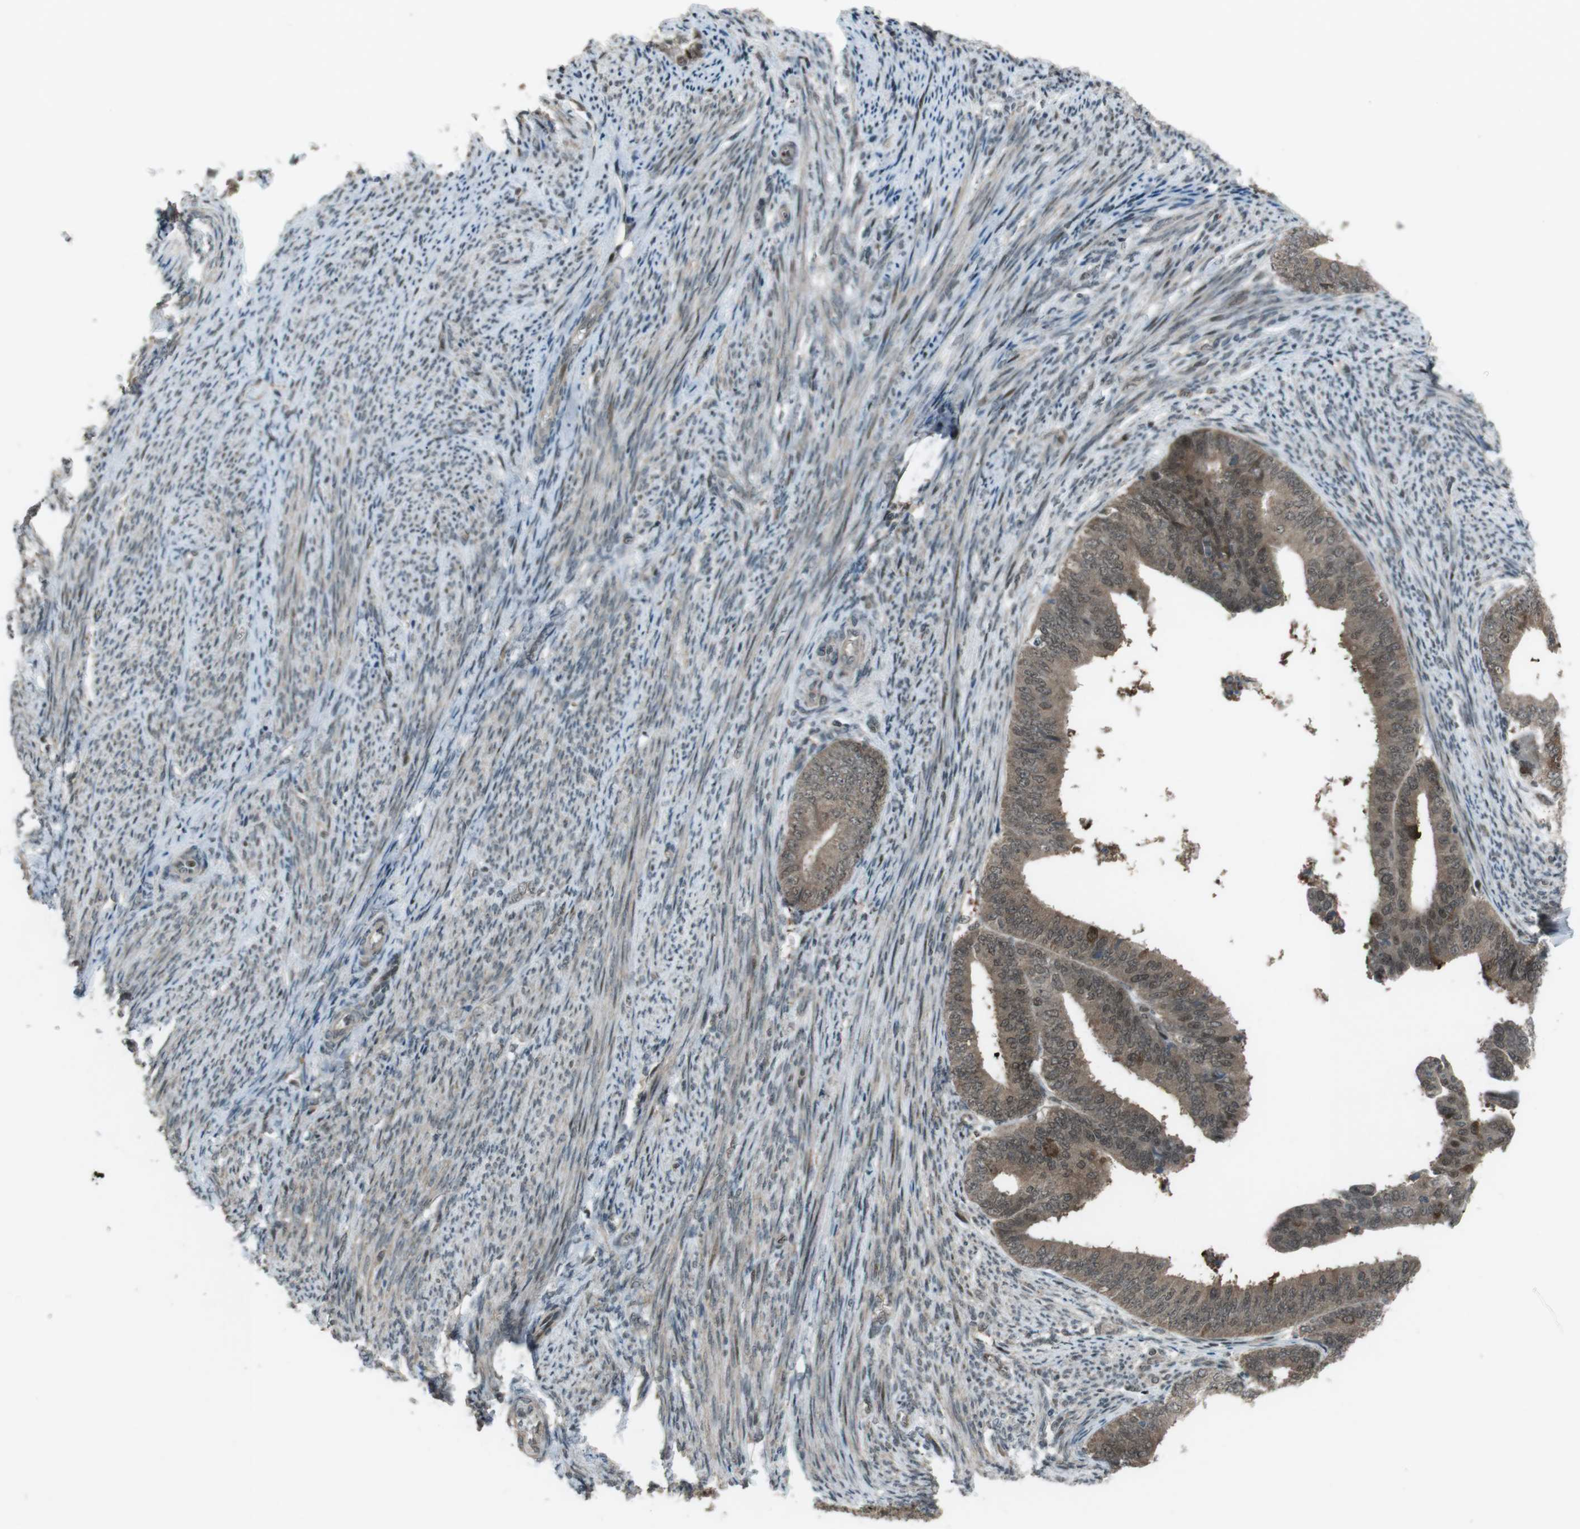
{"staining": {"intensity": "weak", "quantity": ">75%", "location": "cytoplasmic/membranous,nuclear"}, "tissue": "endometrial cancer", "cell_type": "Tumor cells", "image_type": "cancer", "snomed": [{"axis": "morphology", "description": "Adenocarcinoma, NOS"}, {"axis": "topography", "description": "Endometrium"}], "caption": "Tumor cells reveal low levels of weak cytoplasmic/membranous and nuclear expression in approximately >75% of cells in adenocarcinoma (endometrial). Using DAB (brown) and hematoxylin (blue) stains, captured at high magnification using brightfield microscopy.", "gene": "SLITRK5", "patient": {"sex": "female", "age": 63}}